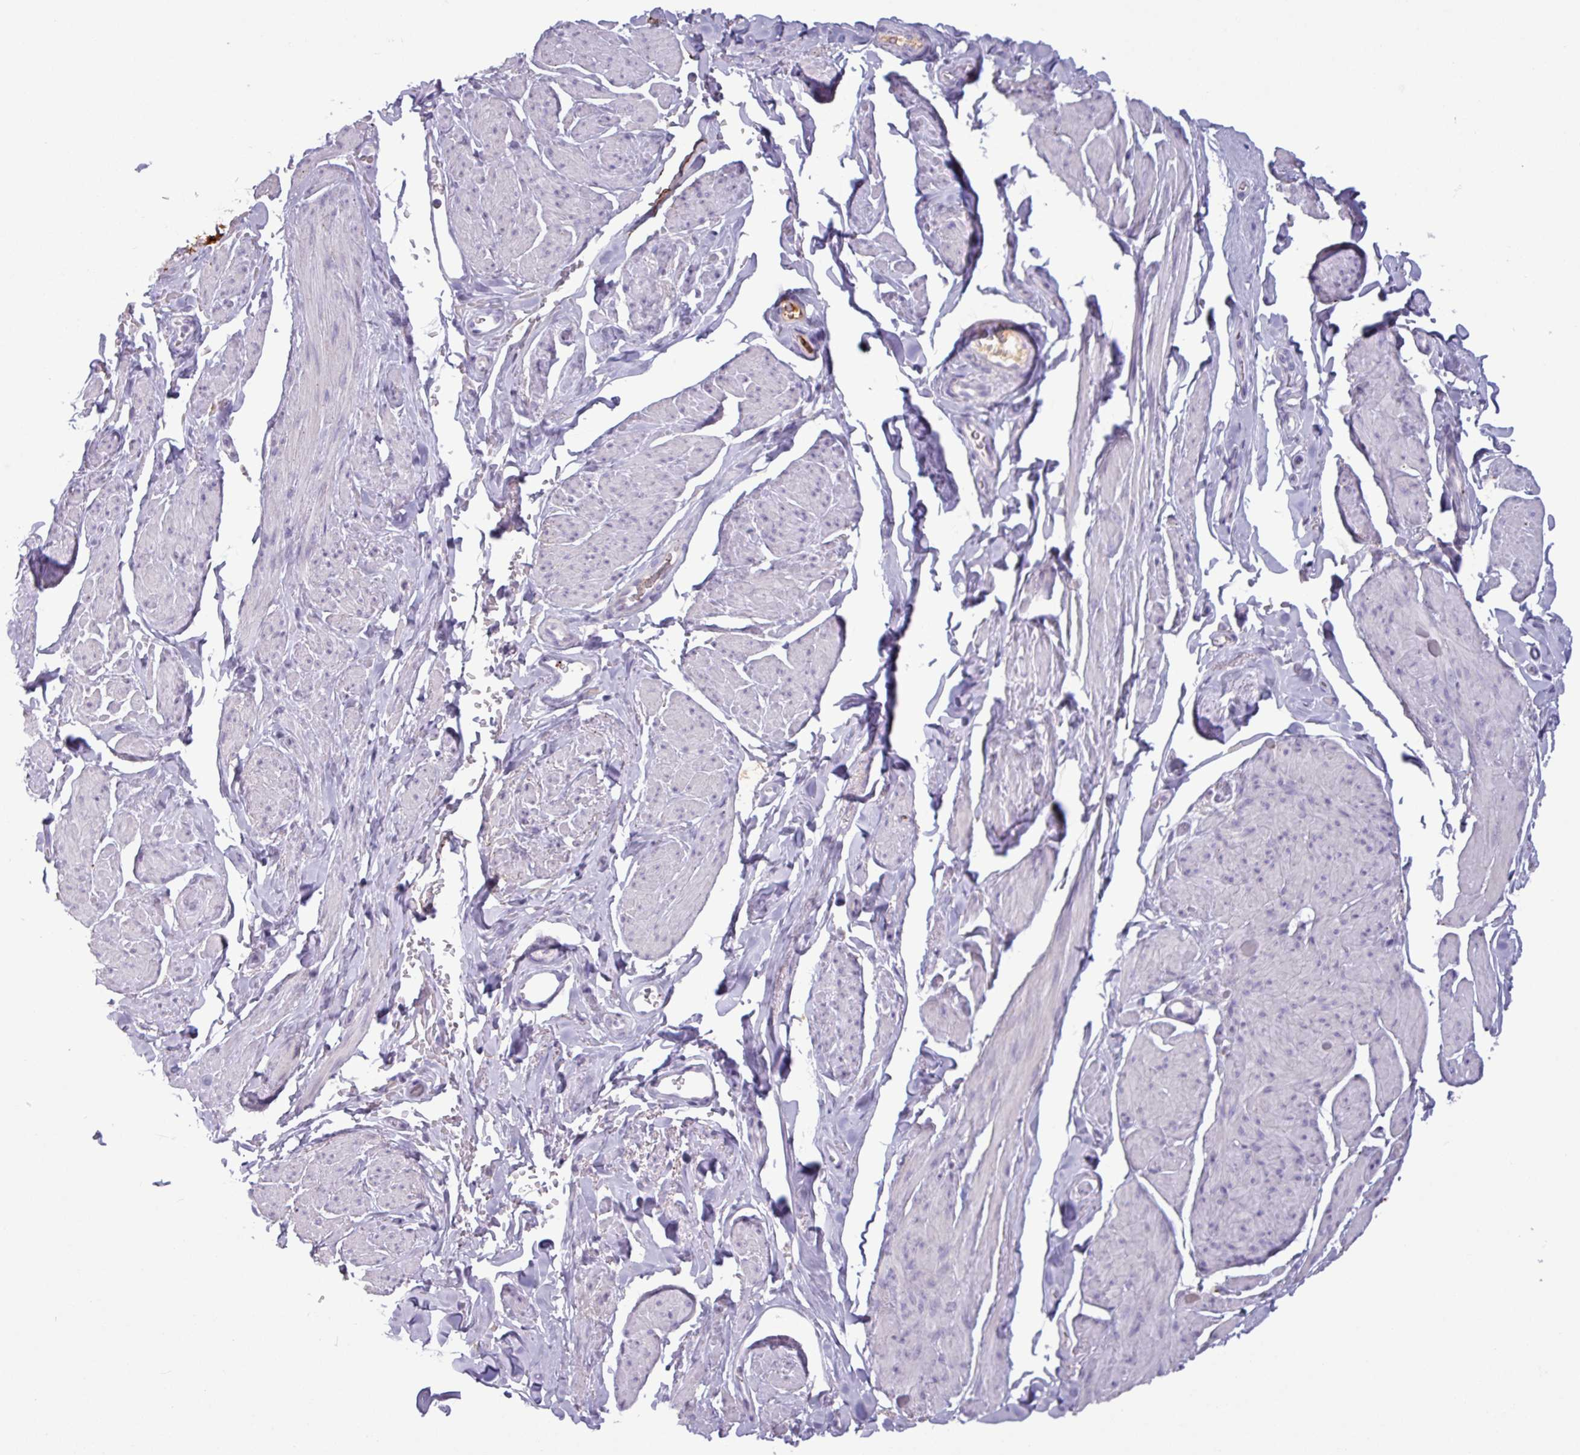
{"staining": {"intensity": "negative", "quantity": "none", "location": "none"}, "tissue": "smooth muscle", "cell_type": "Smooth muscle cells", "image_type": "normal", "snomed": [{"axis": "morphology", "description": "Normal tissue, NOS"}, {"axis": "topography", "description": "Smooth muscle"}, {"axis": "topography", "description": "Peripheral nerve tissue"}], "caption": "Immunohistochemistry image of benign smooth muscle stained for a protein (brown), which shows no positivity in smooth muscle cells.", "gene": "PLIN2", "patient": {"sex": "male", "age": 69}}